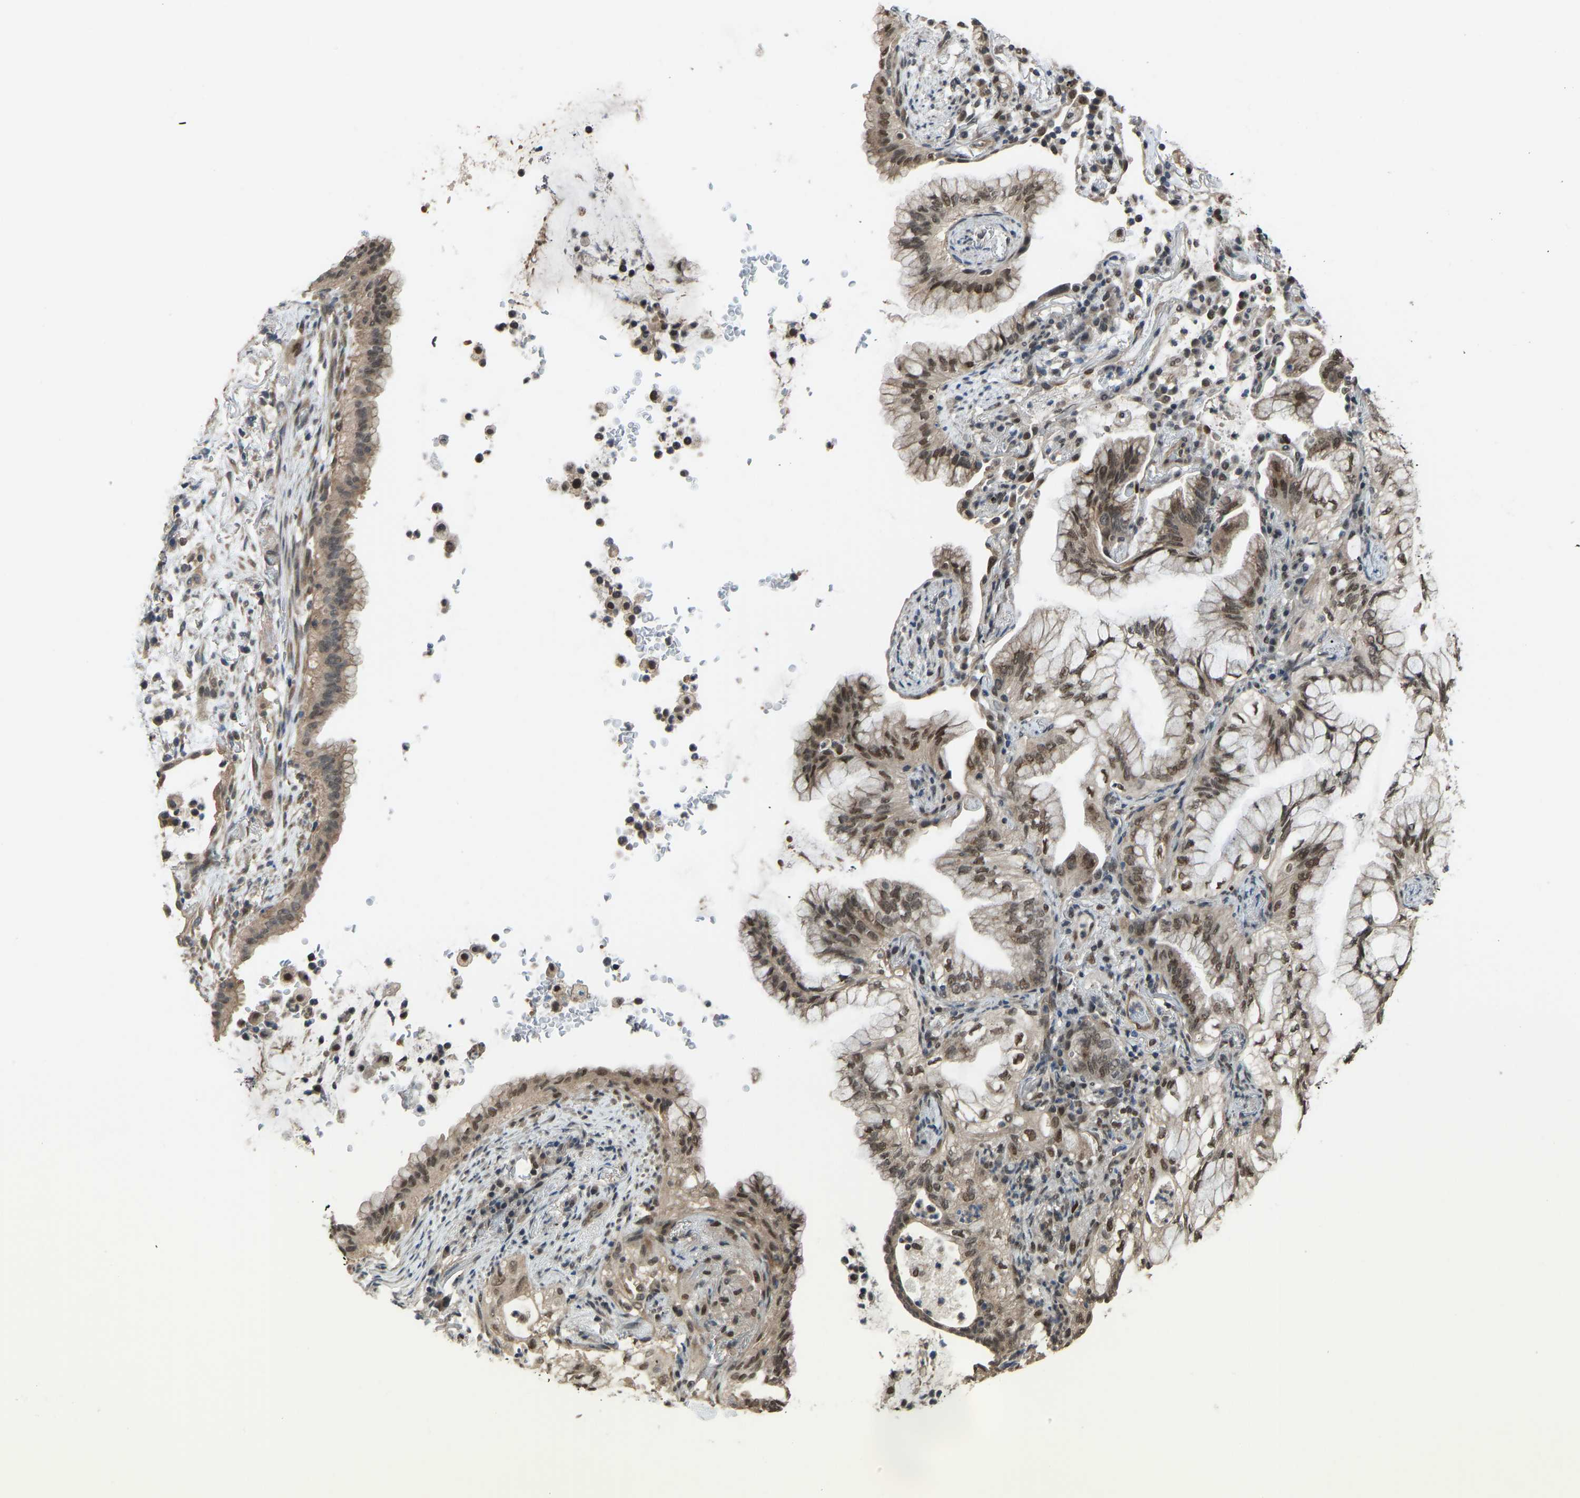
{"staining": {"intensity": "moderate", "quantity": ">75%", "location": "cytoplasmic/membranous,nuclear"}, "tissue": "lung cancer", "cell_type": "Tumor cells", "image_type": "cancer", "snomed": [{"axis": "morphology", "description": "Adenocarcinoma, NOS"}, {"axis": "topography", "description": "Lung"}], "caption": "Protein expression analysis of adenocarcinoma (lung) exhibits moderate cytoplasmic/membranous and nuclear expression in approximately >75% of tumor cells. (brown staining indicates protein expression, while blue staining denotes nuclei).", "gene": "KPNA6", "patient": {"sex": "female", "age": 70}}